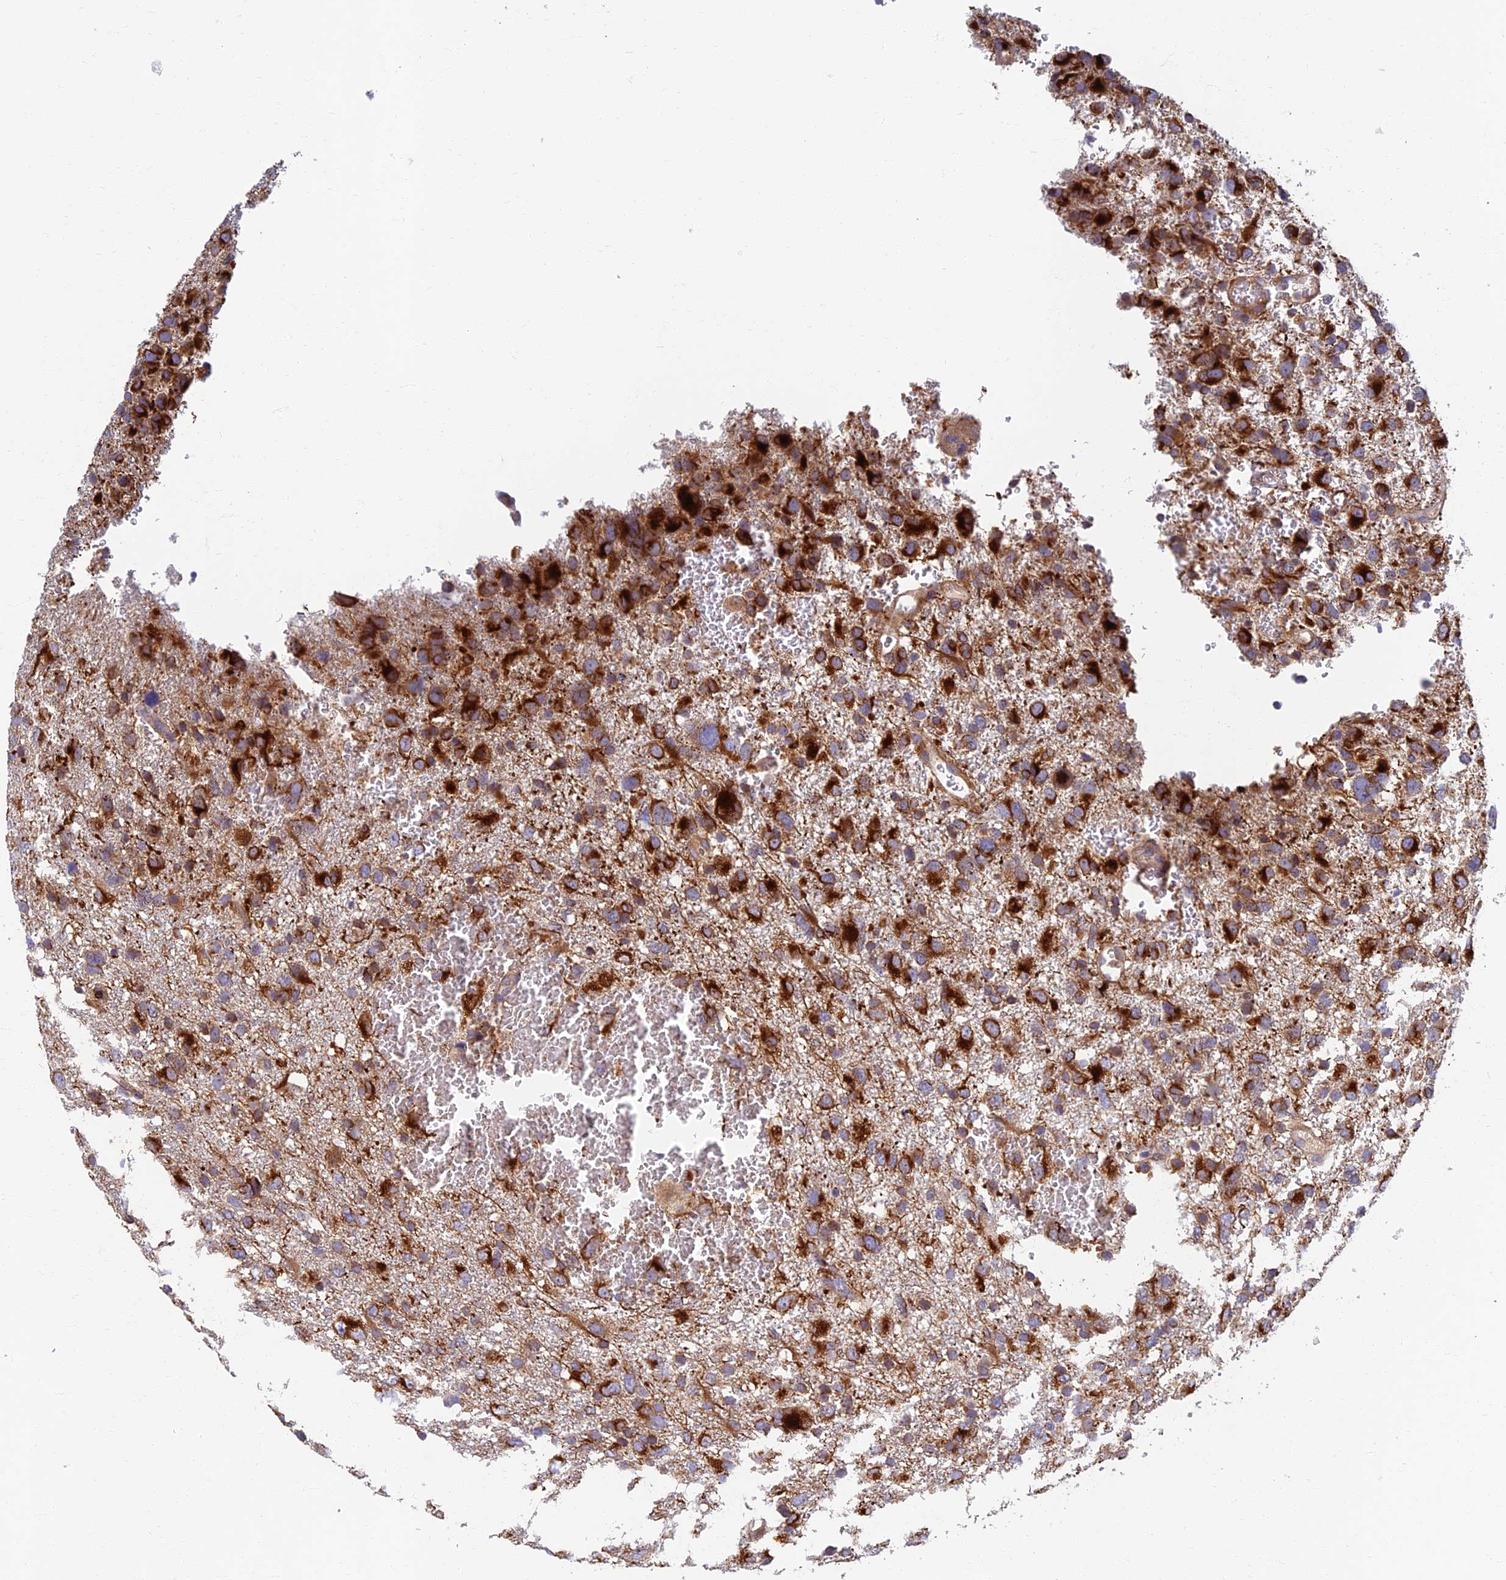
{"staining": {"intensity": "strong", "quantity": ">75%", "location": "cytoplasmic/membranous"}, "tissue": "glioma", "cell_type": "Tumor cells", "image_type": "cancer", "snomed": [{"axis": "morphology", "description": "Glioma, malignant, High grade"}, {"axis": "topography", "description": "Brain"}], "caption": "IHC of human malignant glioma (high-grade) displays high levels of strong cytoplasmic/membranous staining in about >75% of tumor cells.", "gene": "SOGA1", "patient": {"sex": "male", "age": 61}}